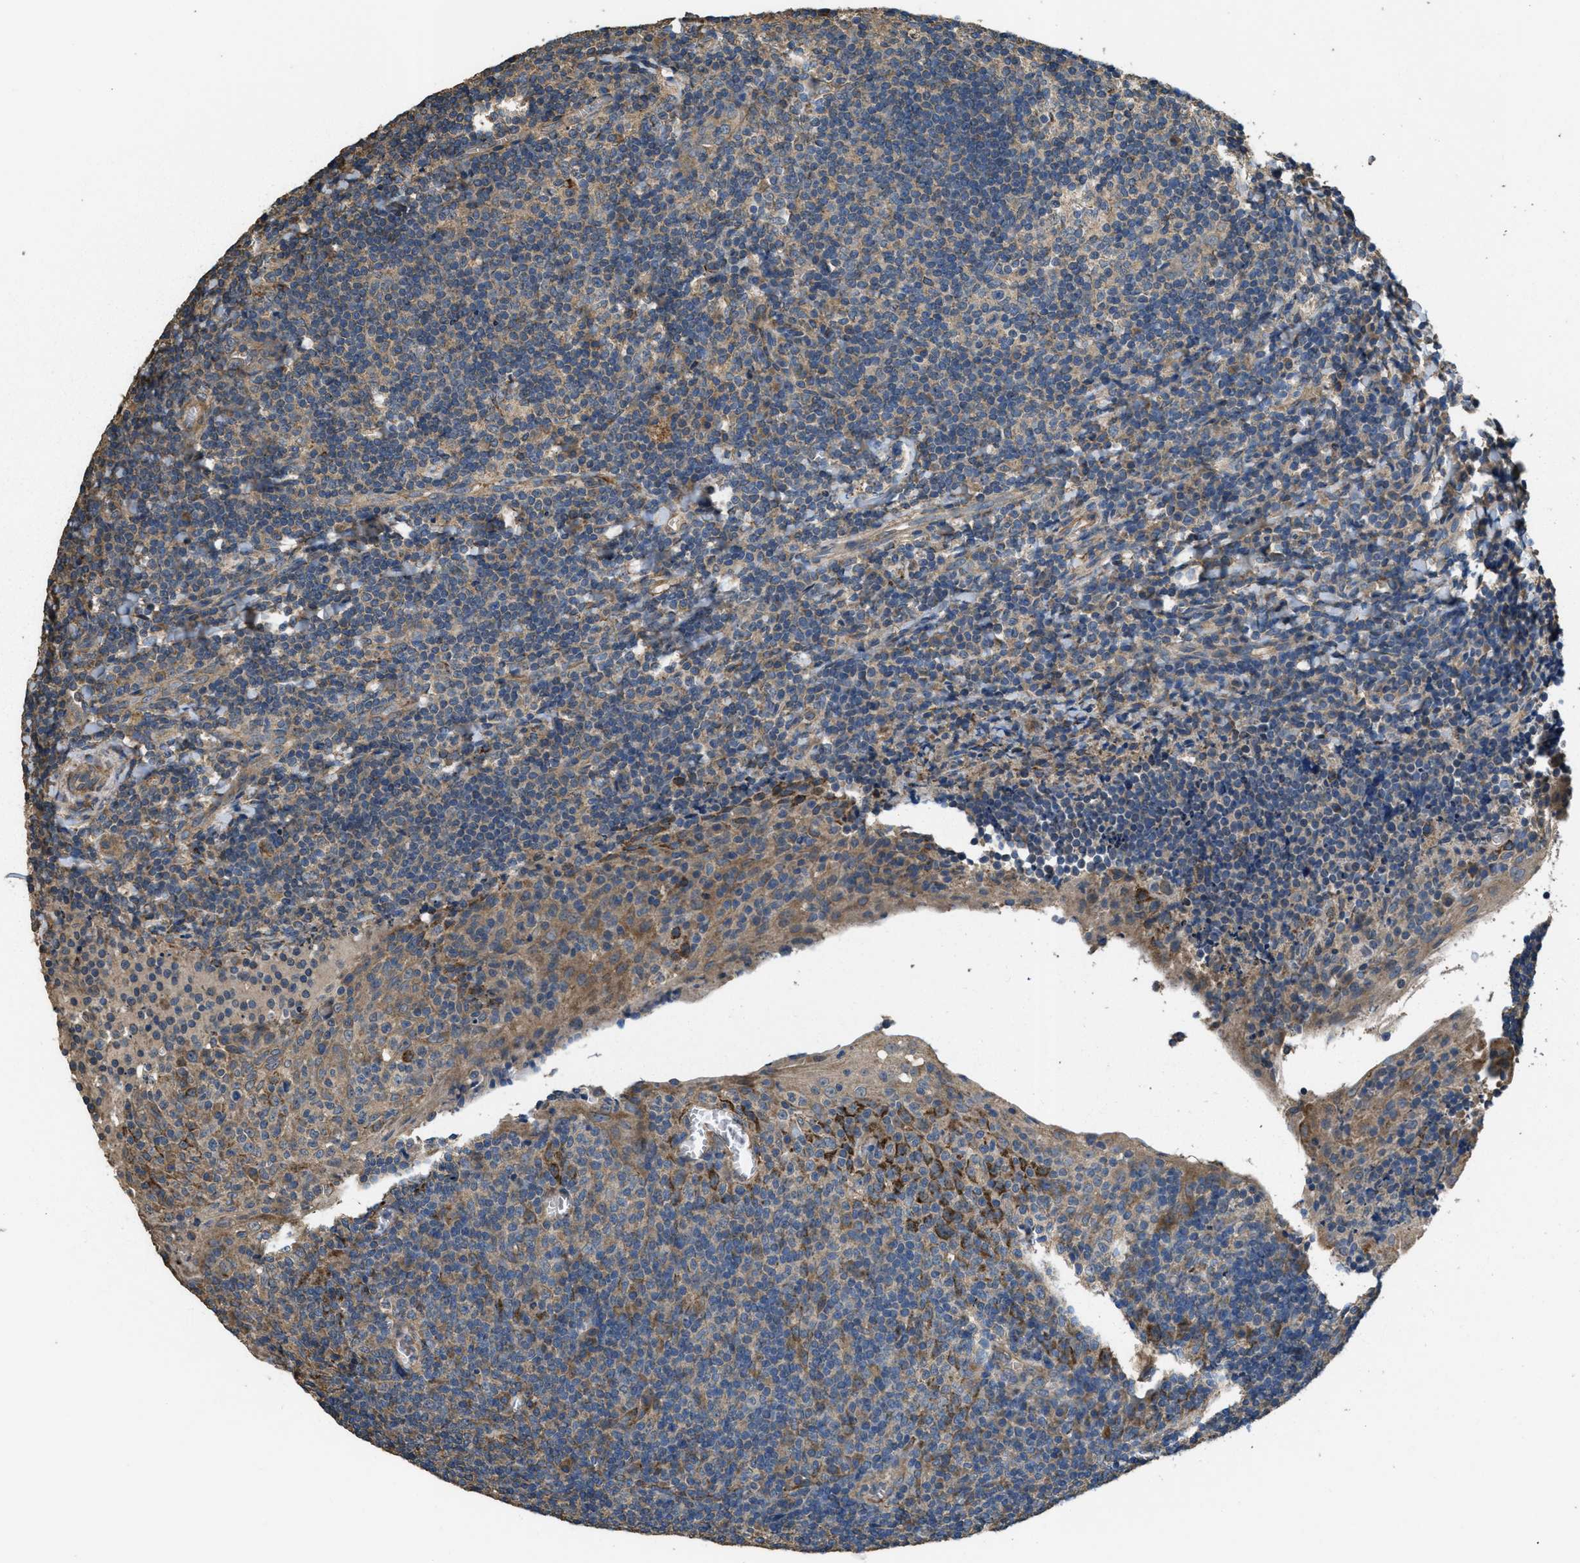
{"staining": {"intensity": "weak", "quantity": ">75%", "location": "cytoplasmic/membranous"}, "tissue": "tonsil", "cell_type": "Germinal center cells", "image_type": "normal", "snomed": [{"axis": "morphology", "description": "Normal tissue, NOS"}, {"axis": "topography", "description": "Tonsil"}], "caption": "An immunohistochemistry (IHC) photomicrograph of normal tissue is shown. Protein staining in brown shows weak cytoplasmic/membranous positivity in tonsil within germinal center cells. Immunohistochemistry stains the protein of interest in brown and the nuclei are stained blue.", "gene": "THBS2", "patient": {"sex": "male", "age": 37}}